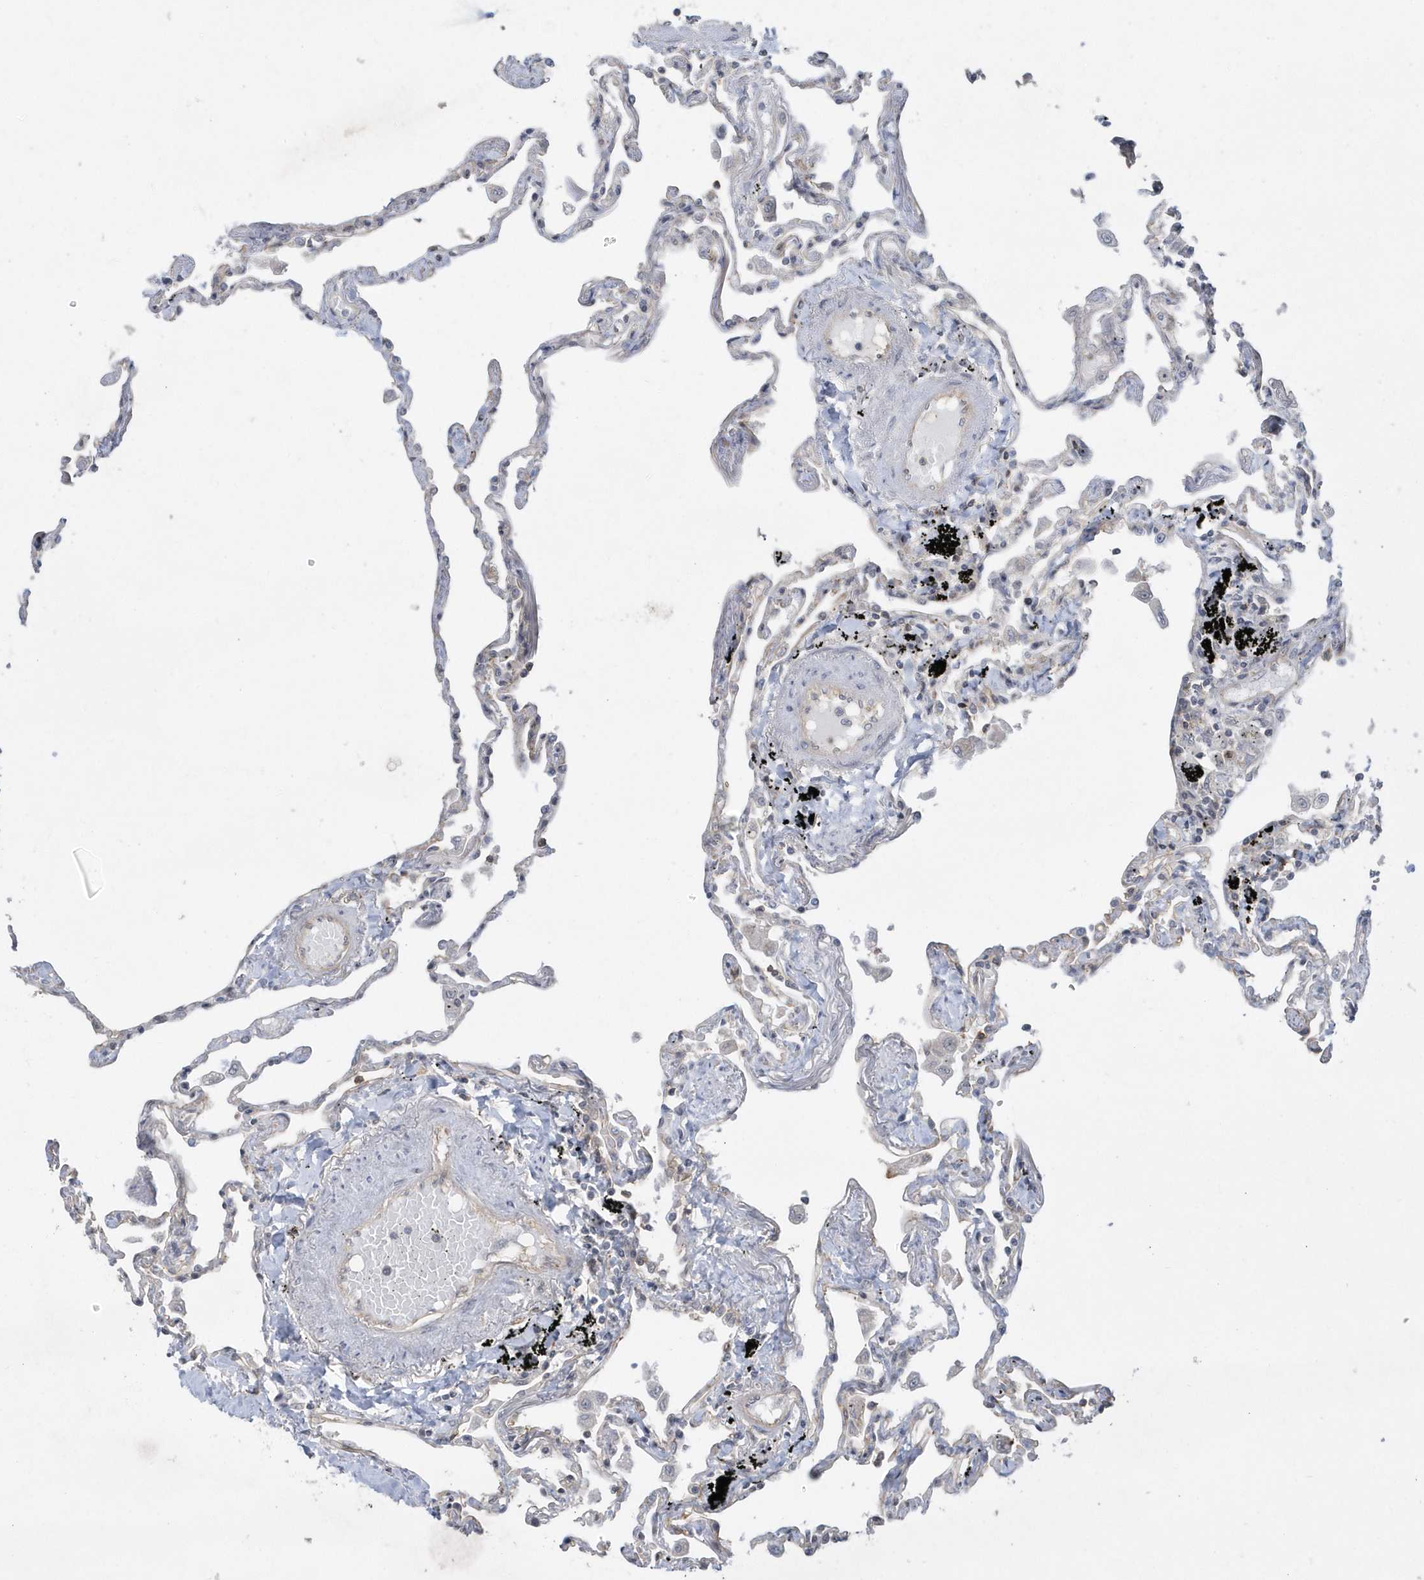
{"staining": {"intensity": "moderate", "quantity": "25%-75%", "location": "cytoplasmic/membranous"}, "tissue": "lung", "cell_type": "Alveolar cells", "image_type": "normal", "snomed": [{"axis": "morphology", "description": "Normal tissue, NOS"}, {"axis": "topography", "description": "Lung"}], "caption": "Protein expression analysis of normal human lung reveals moderate cytoplasmic/membranous positivity in about 25%-75% of alveolar cells.", "gene": "CRIP3", "patient": {"sex": "female", "age": 67}}